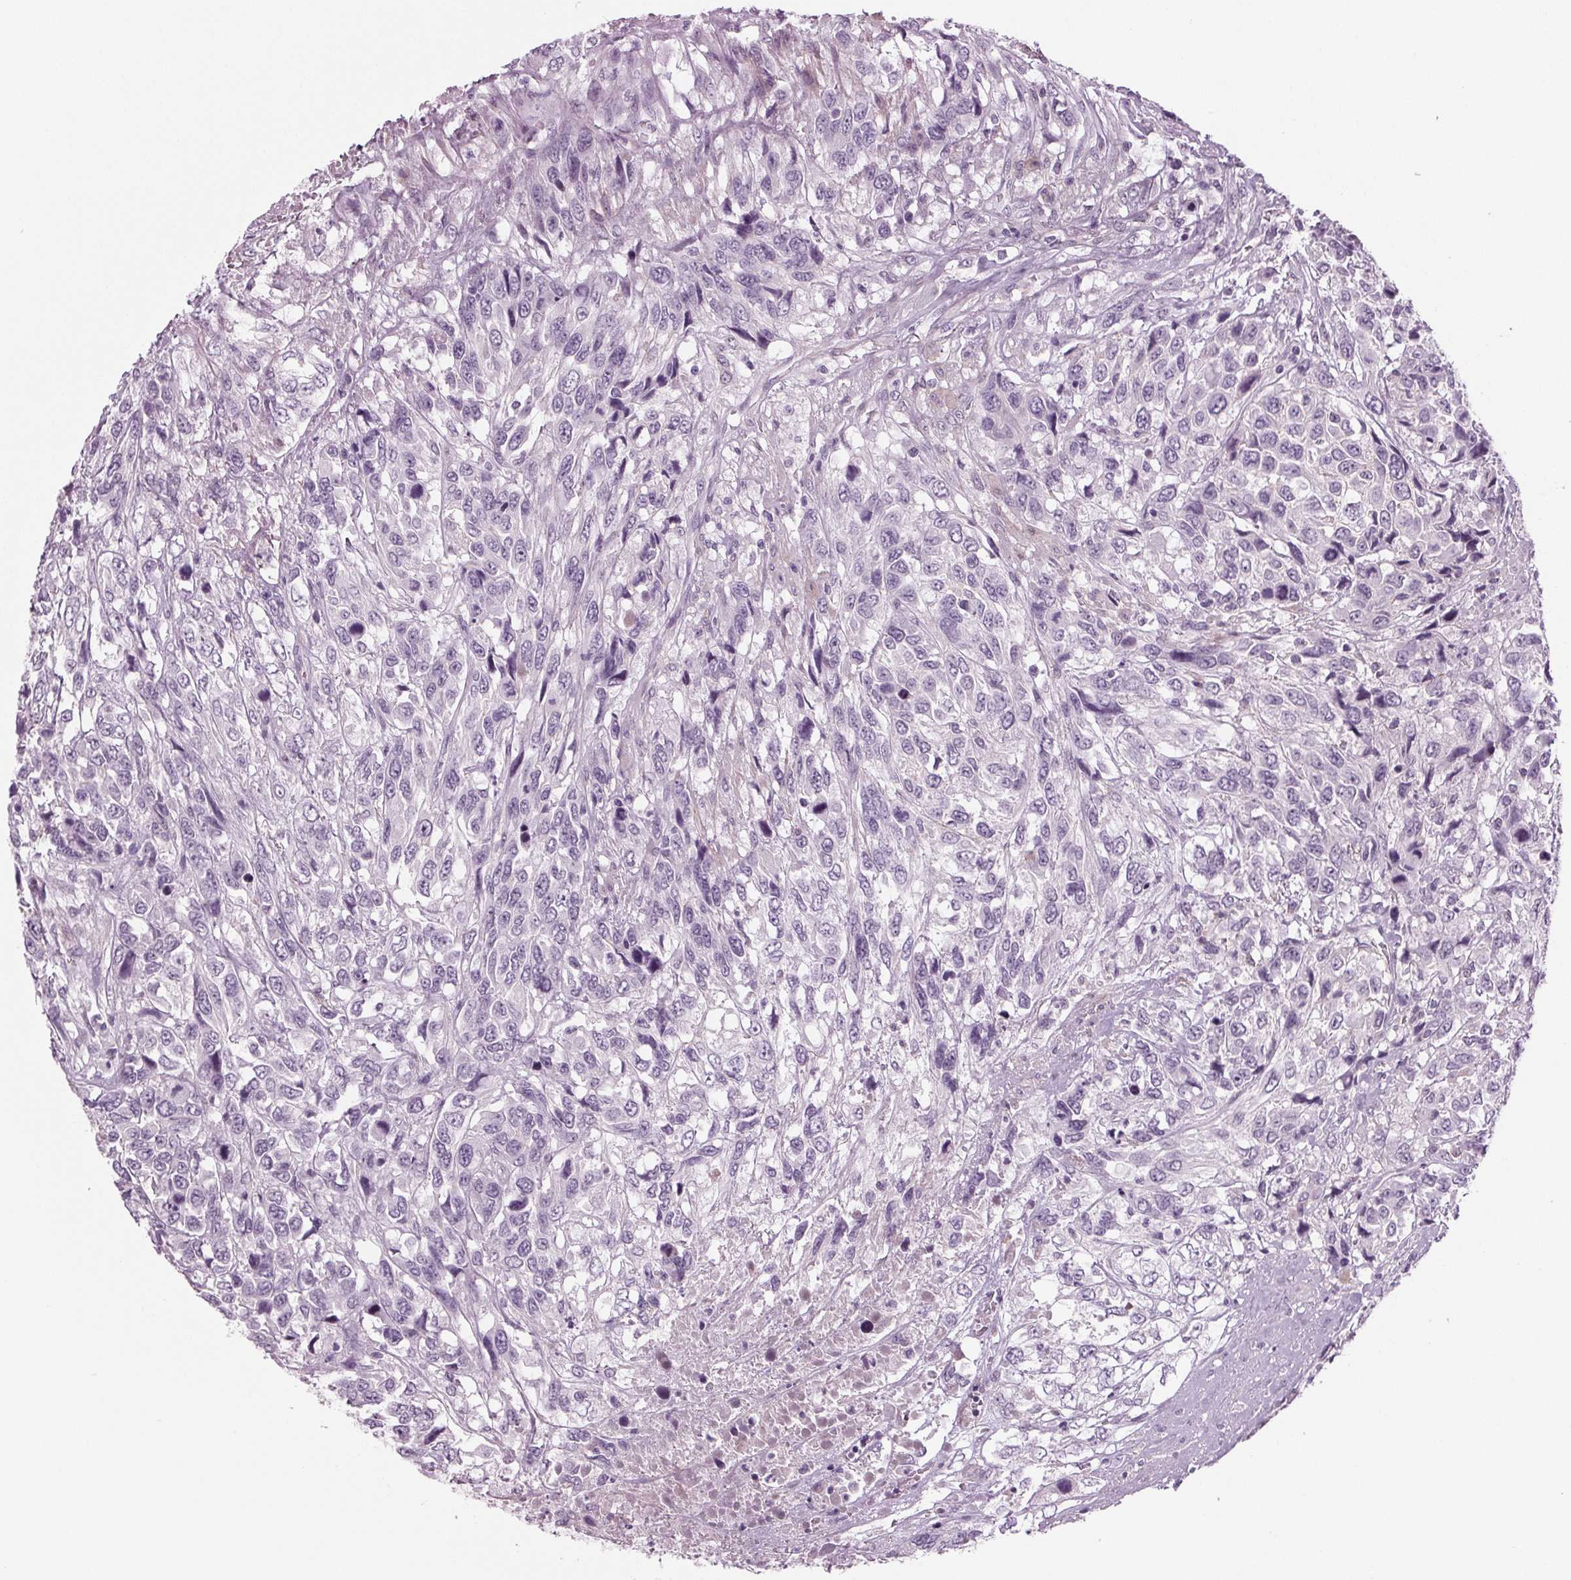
{"staining": {"intensity": "negative", "quantity": "none", "location": "none"}, "tissue": "urothelial cancer", "cell_type": "Tumor cells", "image_type": "cancer", "snomed": [{"axis": "morphology", "description": "Urothelial carcinoma, High grade"}, {"axis": "topography", "description": "Urinary bladder"}], "caption": "An image of human urothelial cancer is negative for staining in tumor cells.", "gene": "BHLHE22", "patient": {"sex": "female", "age": 70}}